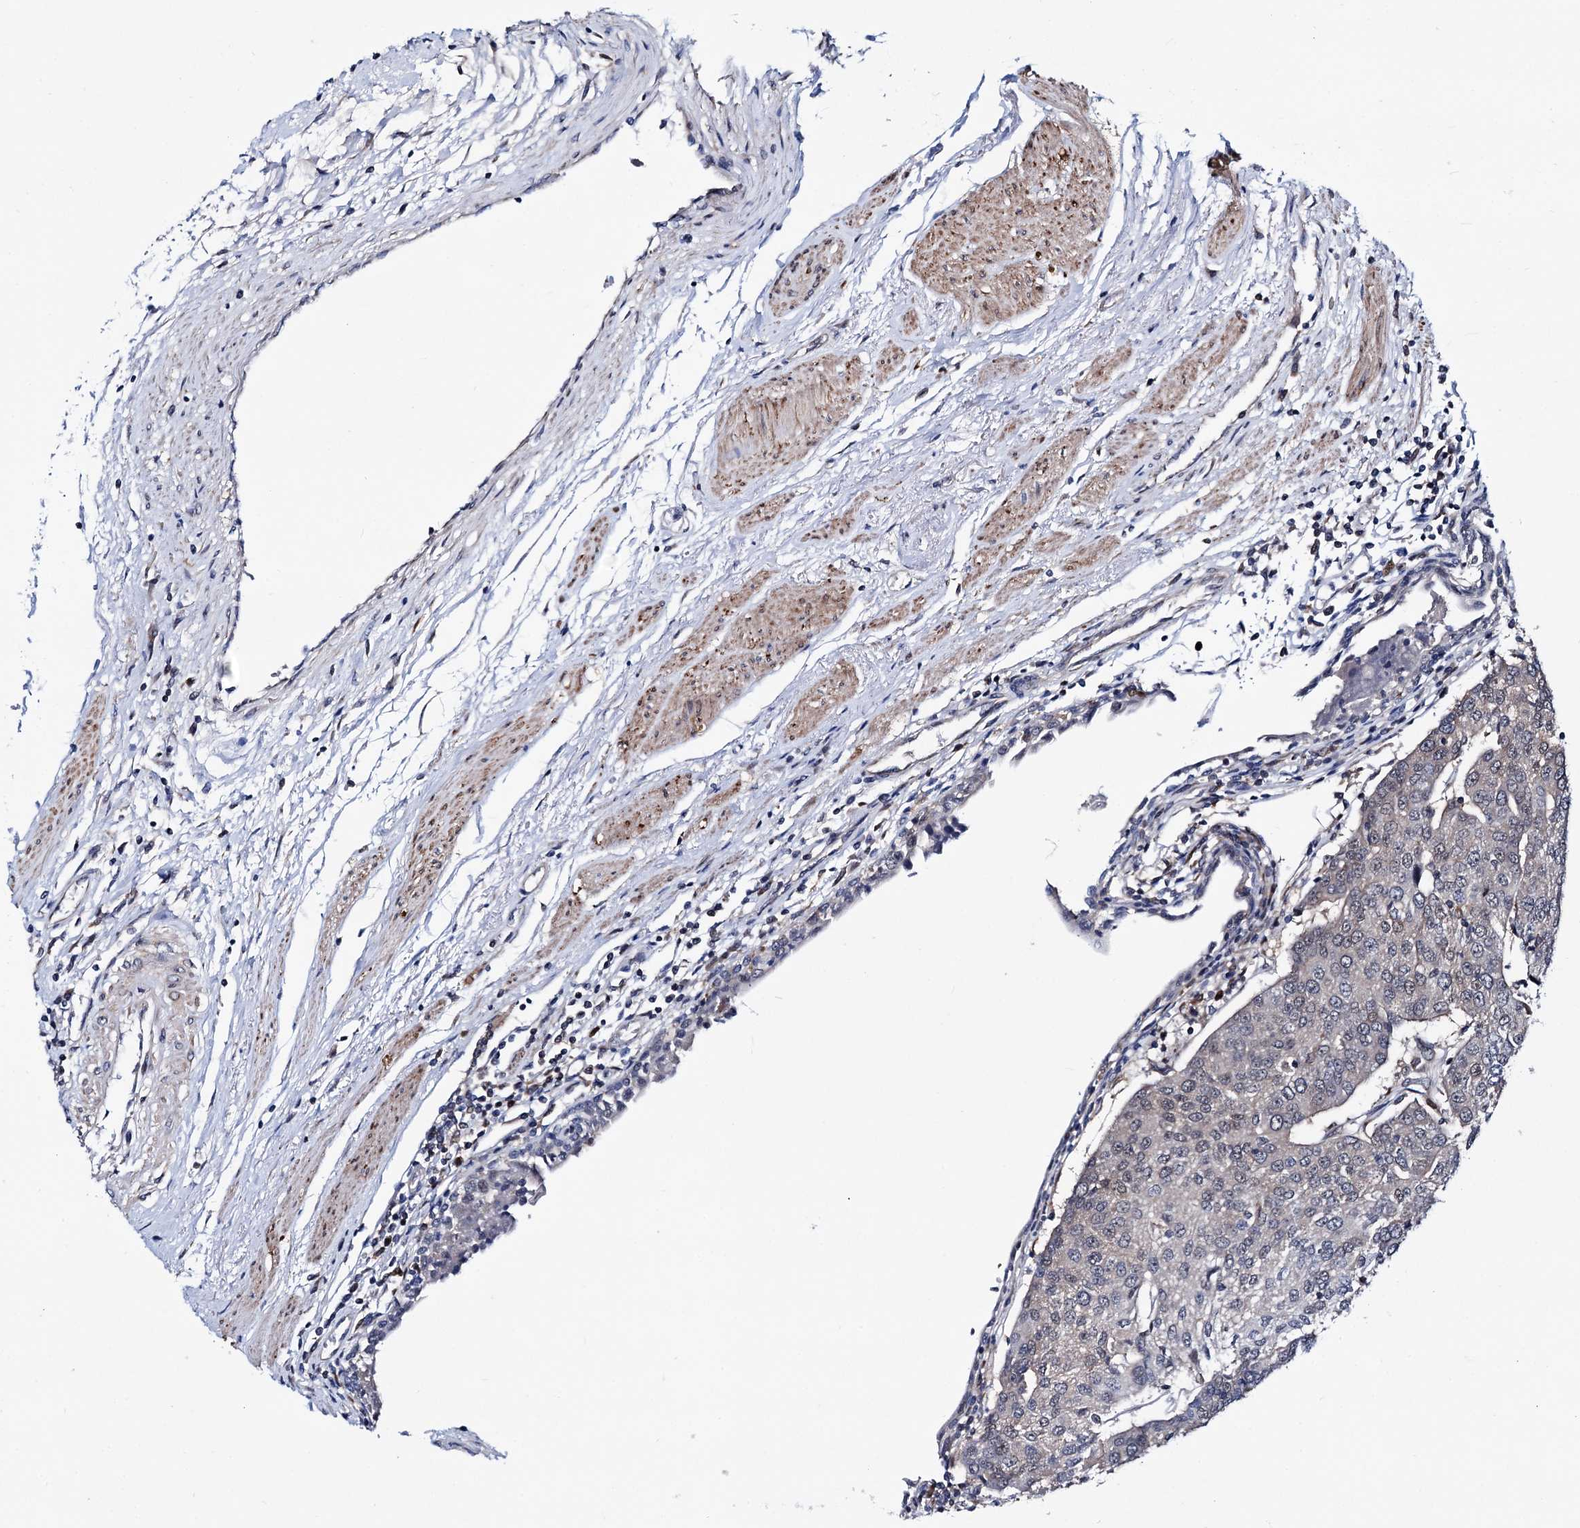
{"staining": {"intensity": "weak", "quantity": "<25%", "location": "nuclear"}, "tissue": "urothelial cancer", "cell_type": "Tumor cells", "image_type": "cancer", "snomed": [{"axis": "morphology", "description": "Urothelial carcinoma, High grade"}, {"axis": "topography", "description": "Urinary bladder"}], "caption": "This is a image of immunohistochemistry (IHC) staining of high-grade urothelial carcinoma, which shows no positivity in tumor cells.", "gene": "COA4", "patient": {"sex": "female", "age": 85}}